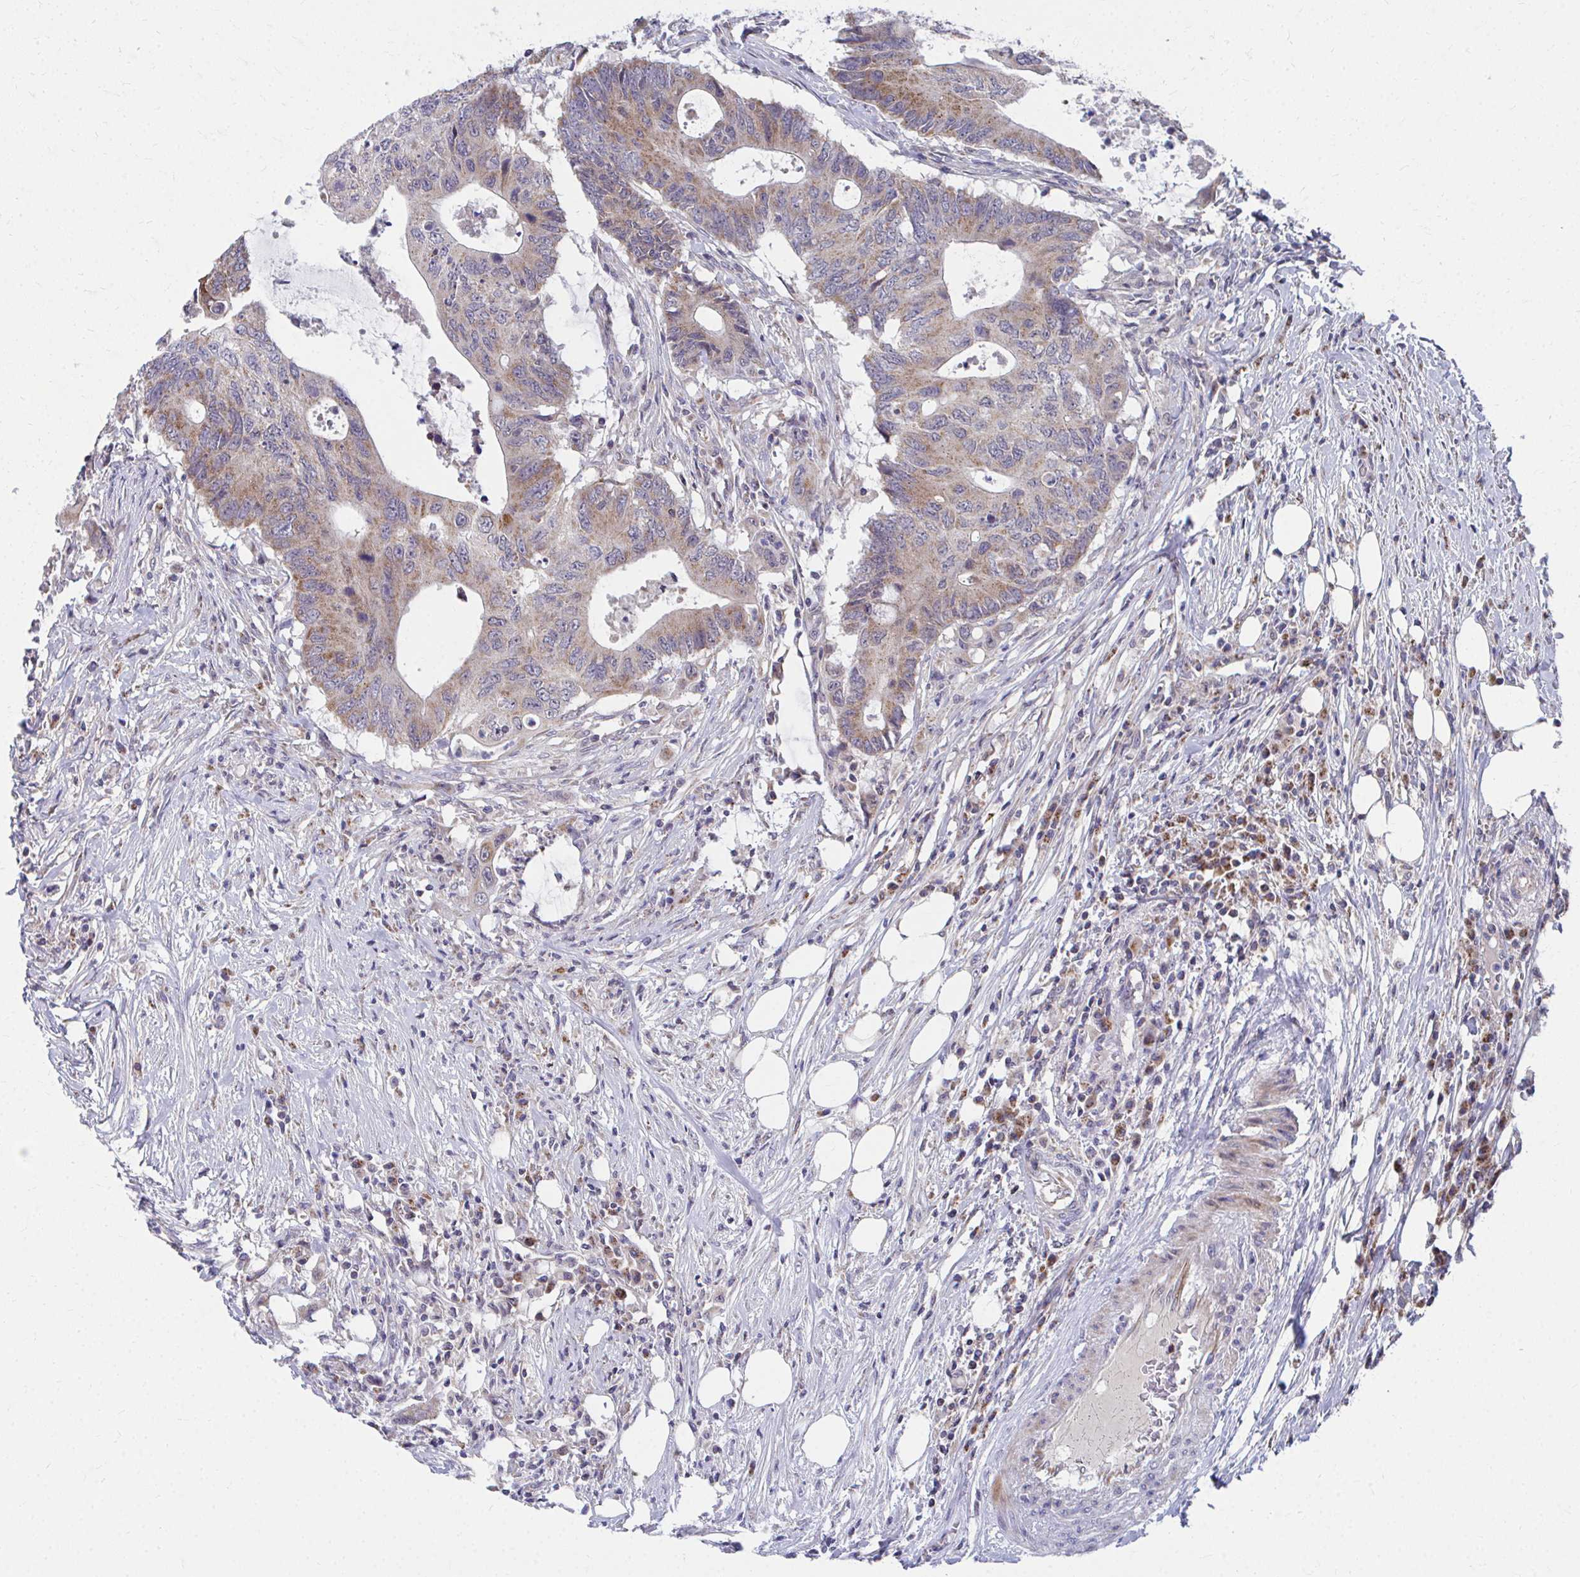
{"staining": {"intensity": "moderate", "quantity": ">75%", "location": "cytoplasmic/membranous"}, "tissue": "colorectal cancer", "cell_type": "Tumor cells", "image_type": "cancer", "snomed": [{"axis": "morphology", "description": "Adenocarcinoma, NOS"}, {"axis": "topography", "description": "Colon"}], "caption": "About >75% of tumor cells in human colorectal cancer display moderate cytoplasmic/membranous protein expression as visualized by brown immunohistochemical staining.", "gene": "PEX3", "patient": {"sex": "male", "age": 71}}